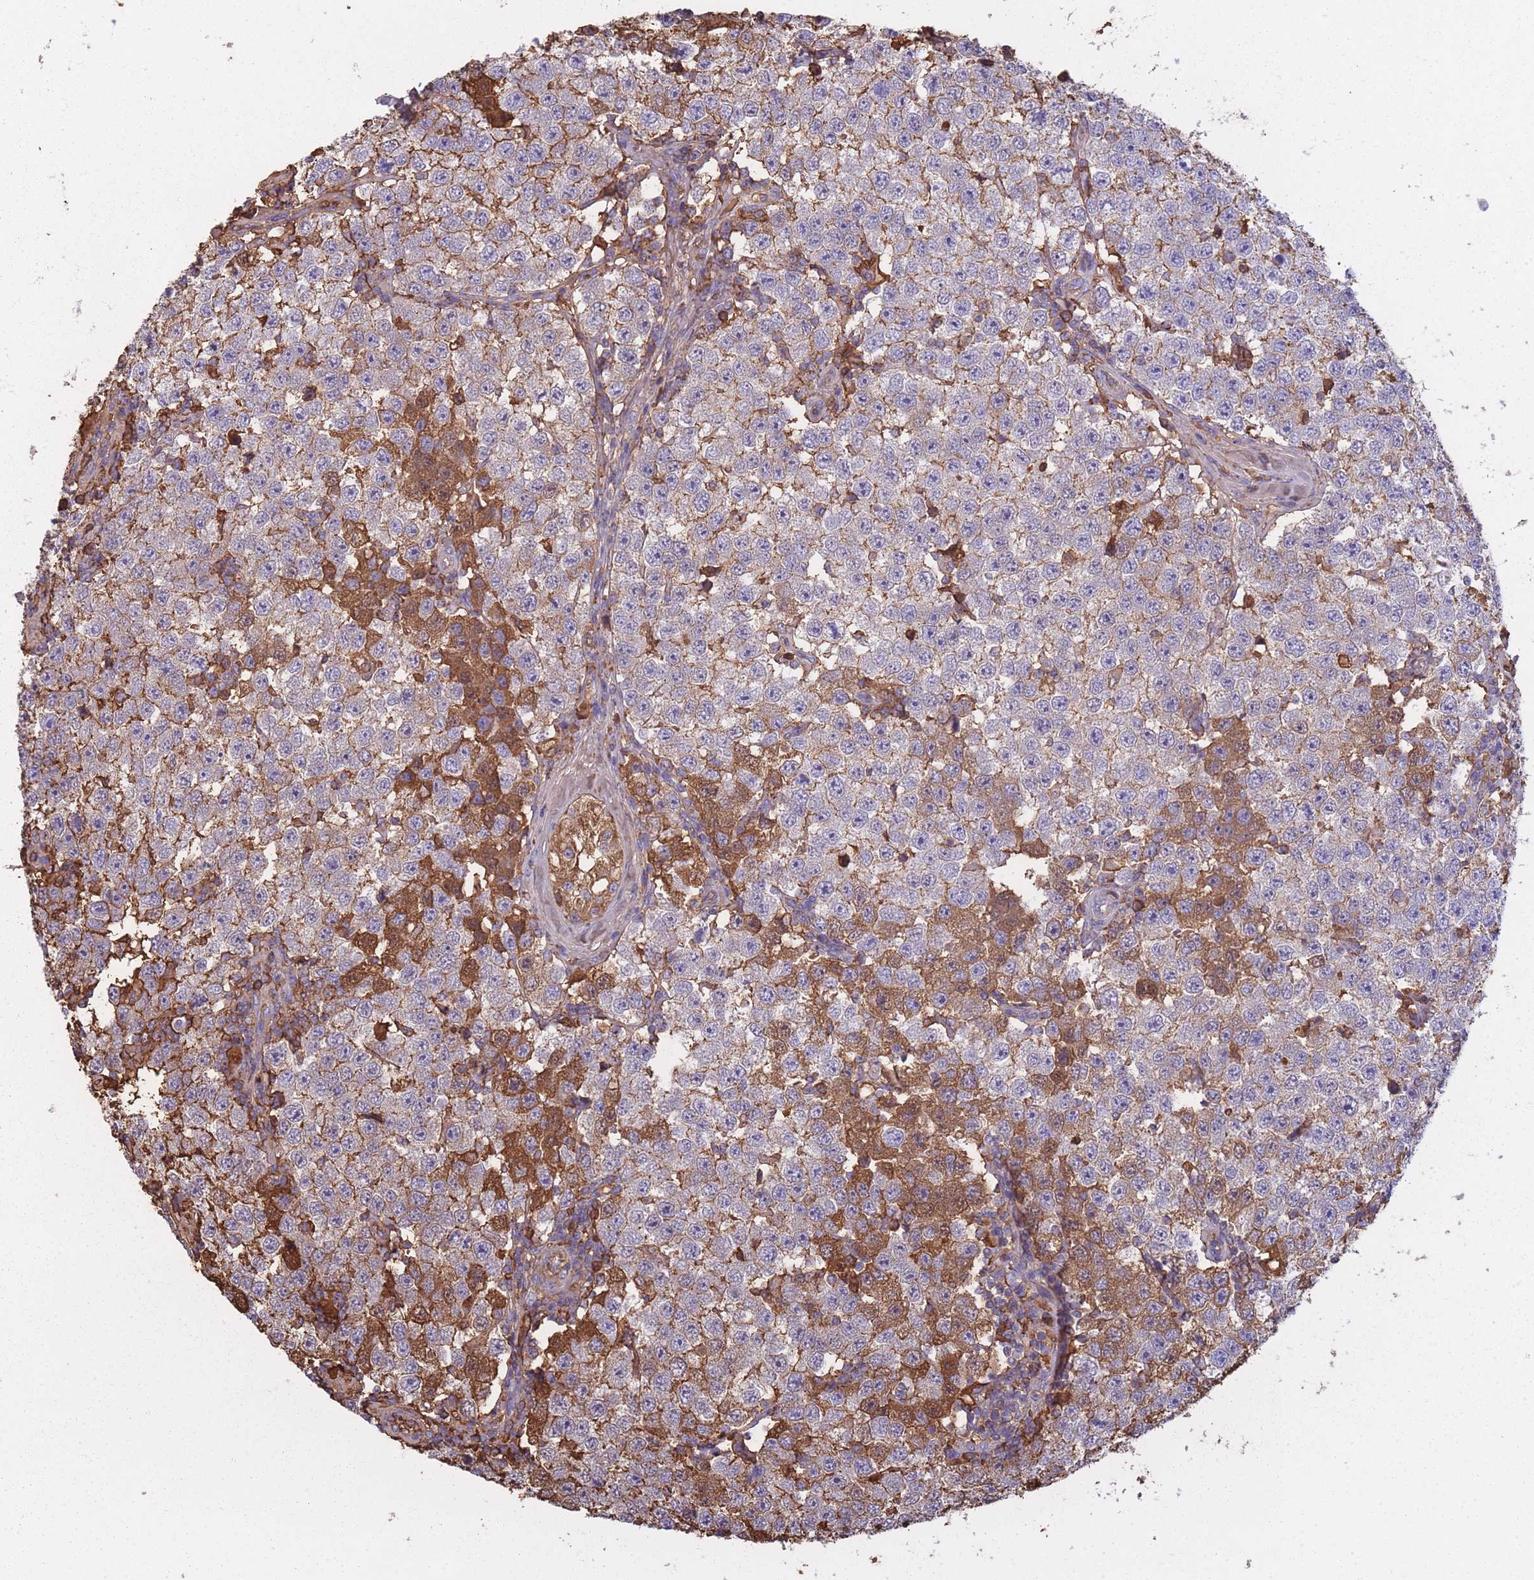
{"staining": {"intensity": "moderate", "quantity": "<25%", "location": "cytoplasmic/membranous"}, "tissue": "testis cancer", "cell_type": "Tumor cells", "image_type": "cancer", "snomed": [{"axis": "morphology", "description": "Seminoma, NOS"}, {"axis": "topography", "description": "Testis"}], "caption": "Brown immunohistochemical staining in human testis cancer (seminoma) reveals moderate cytoplasmic/membranous expression in about <25% of tumor cells.", "gene": "KAT2A", "patient": {"sex": "male", "age": 34}}